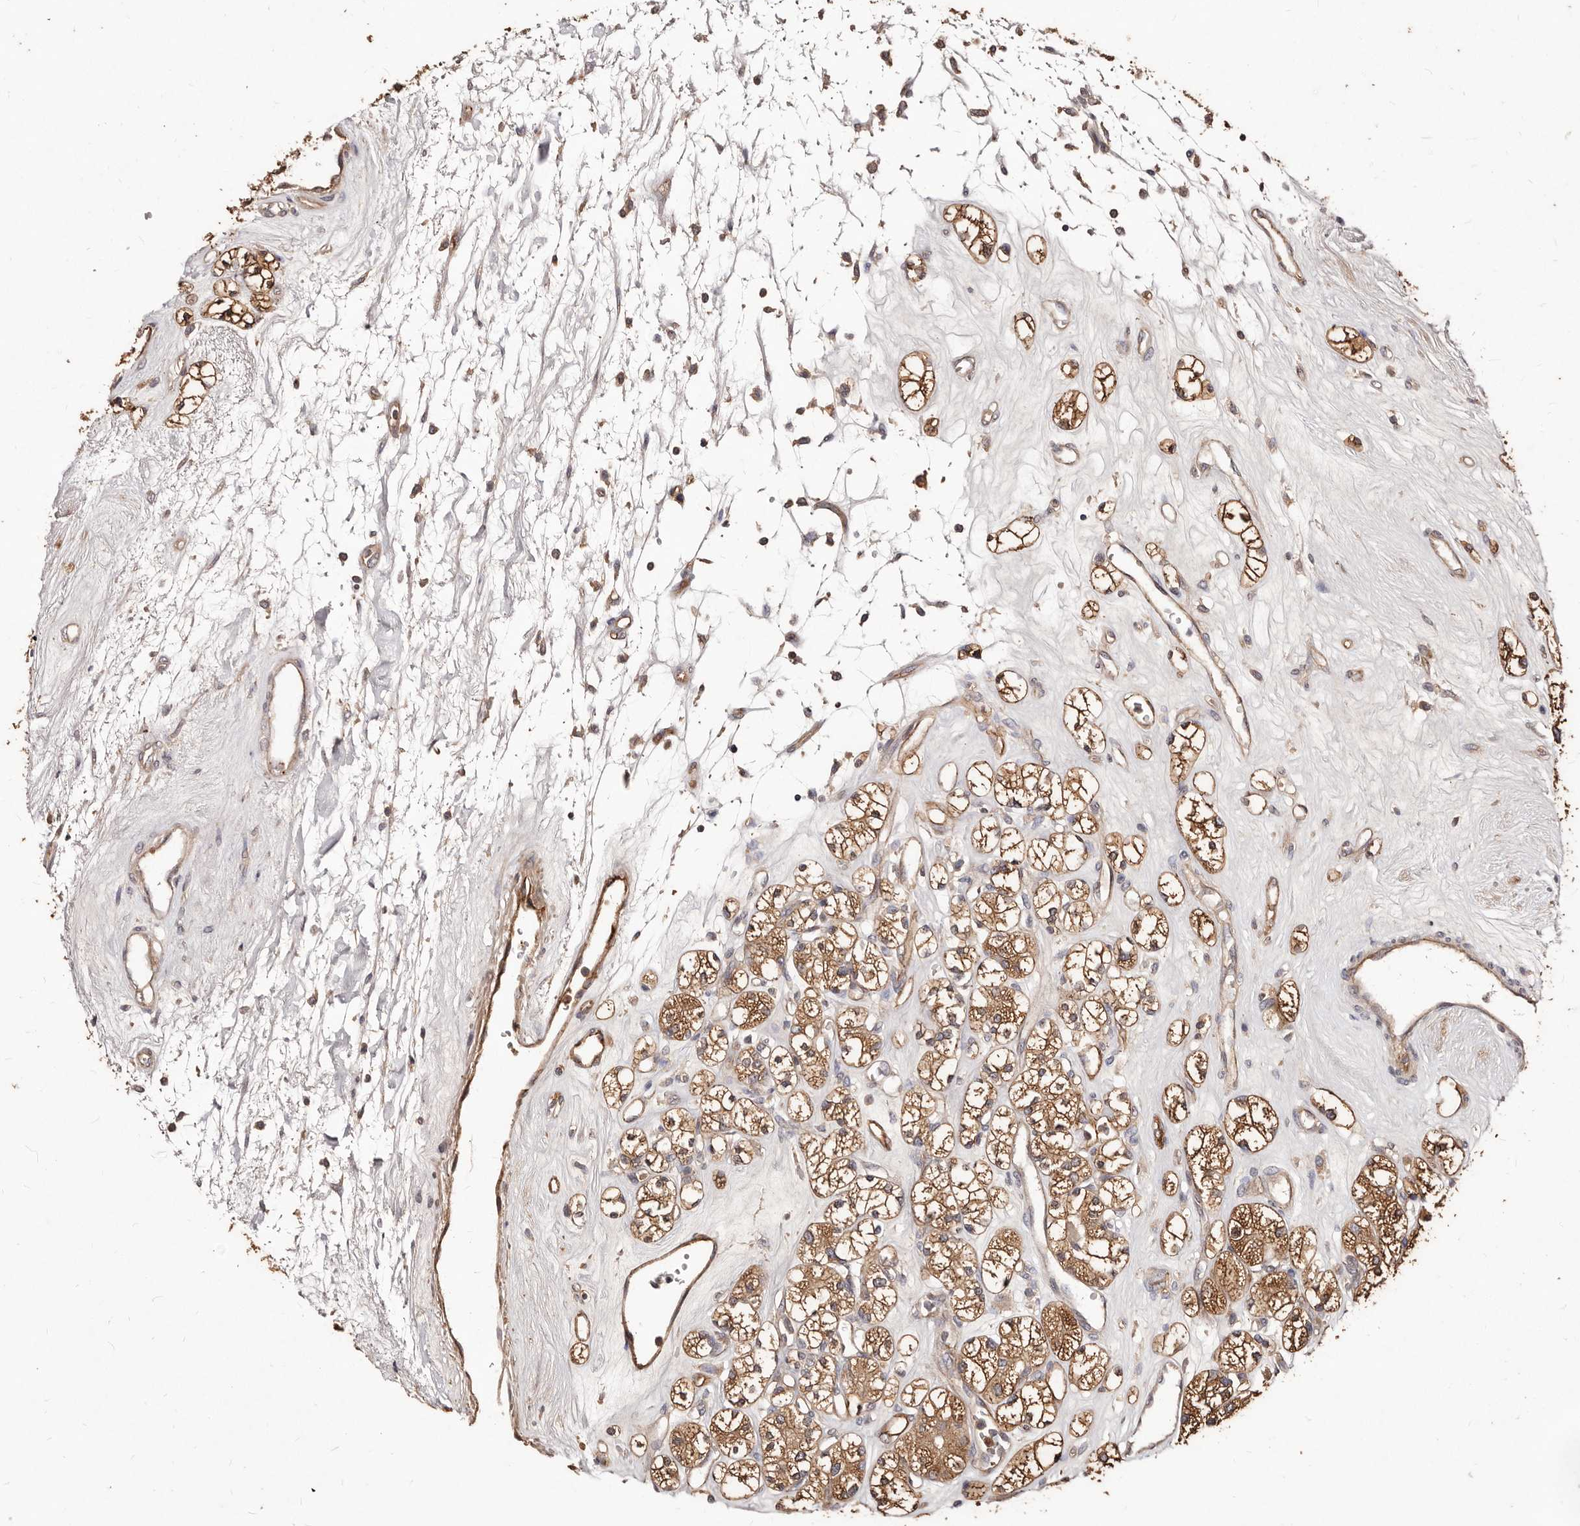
{"staining": {"intensity": "moderate", "quantity": ">75%", "location": "cytoplasmic/membranous"}, "tissue": "renal cancer", "cell_type": "Tumor cells", "image_type": "cancer", "snomed": [{"axis": "morphology", "description": "Adenocarcinoma, NOS"}, {"axis": "topography", "description": "Kidney"}], "caption": "This is an image of immunohistochemistry (IHC) staining of renal adenocarcinoma, which shows moderate expression in the cytoplasmic/membranous of tumor cells.", "gene": "CCL14", "patient": {"sex": "male", "age": 77}}